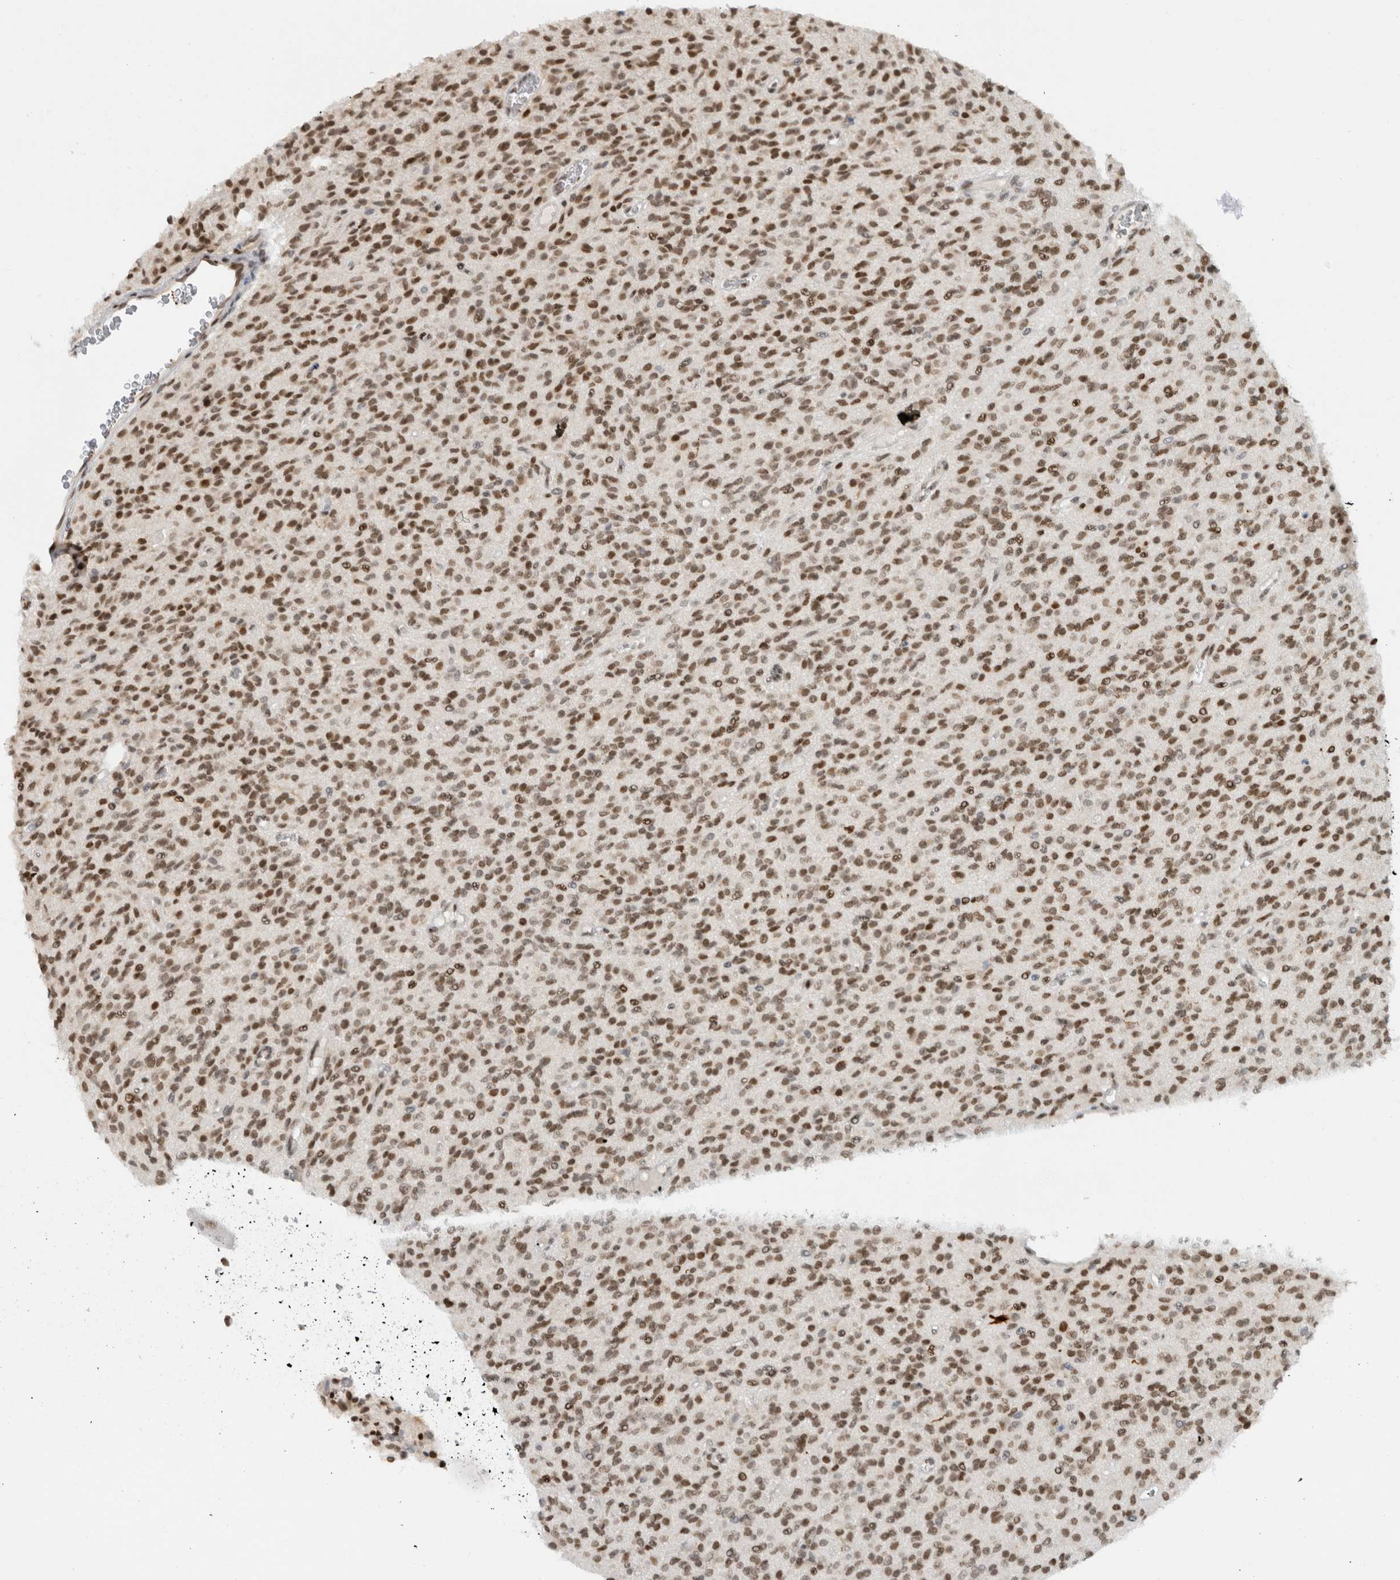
{"staining": {"intensity": "moderate", "quantity": ">75%", "location": "nuclear"}, "tissue": "glioma", "cell_type": "Tumor cells", "image_type": "cancer", "snomed": [{"axis": "morphology", "description": "Glioma, malignant, High grade"}, {"axis": "topography", "description": "Brain"}], "caption": "Immunohistochemistry micrograph of human glioma stained for a protein (brown), which displays medium levels of moderate nuclear staining in about >75% of tumor cells.", "gene": "HNRNPR", "patient": {"sex": "male", "age": 34}}